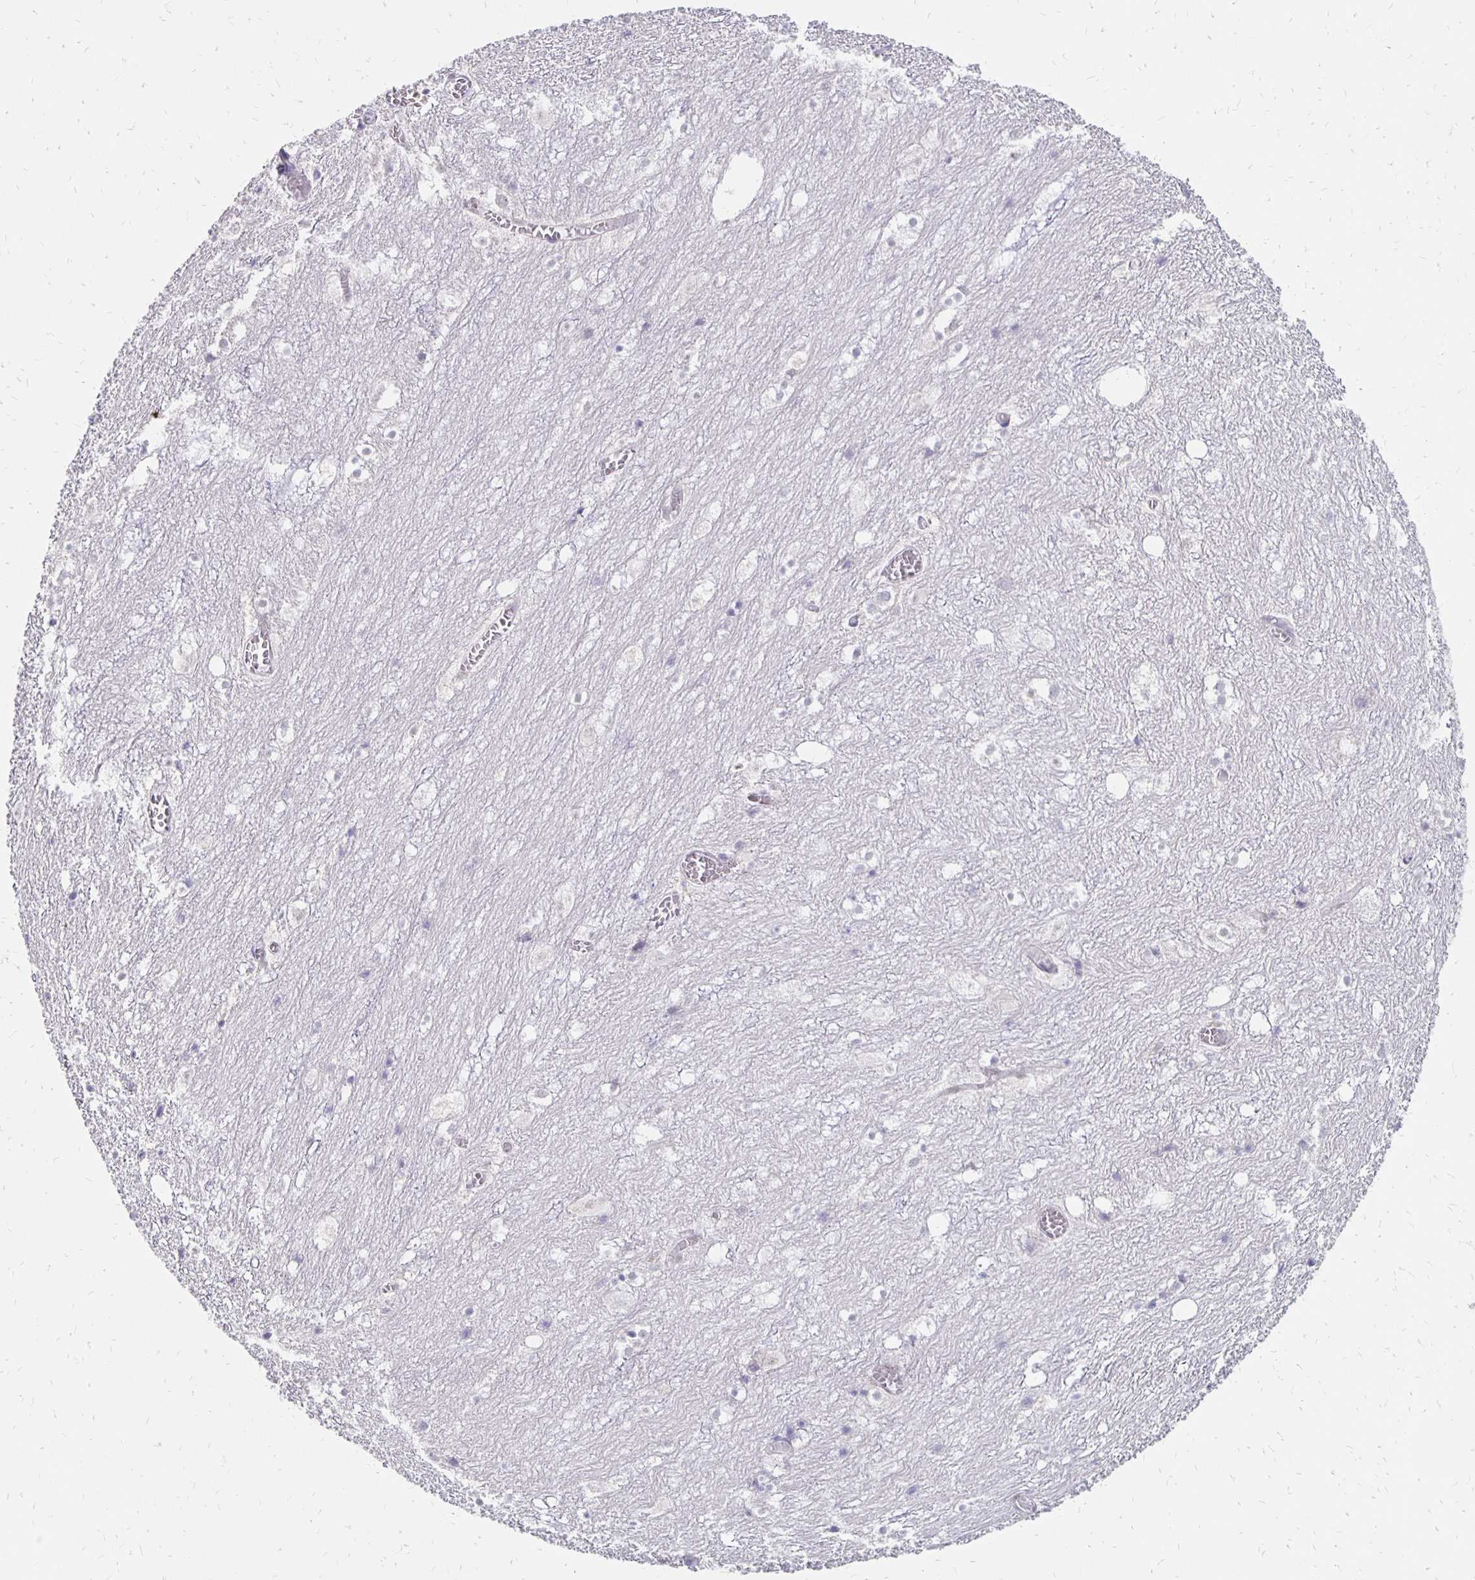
{"staining": {"intensity": "weak", "quantity": "<25%", "location": "nuclear"}, "tissue": "hippocampus", "cell_type": "Glial cells", "image_type": "normal", "snomed": [{"axis": "morphology", "description": "Normal tissue, NOS"}, {"axis": "topography", "description": "Hippocampus"}], "caption": "Glial cells are negative for protein expression in benign human hippocampus. (DAB (3,3'-diaminobenzidine) immunohistochemistry (IHC) visualized using brightfield microscopy, high magnification).", "gene": "ATOSB", "patient": {"sex": "female", "age": 52}}